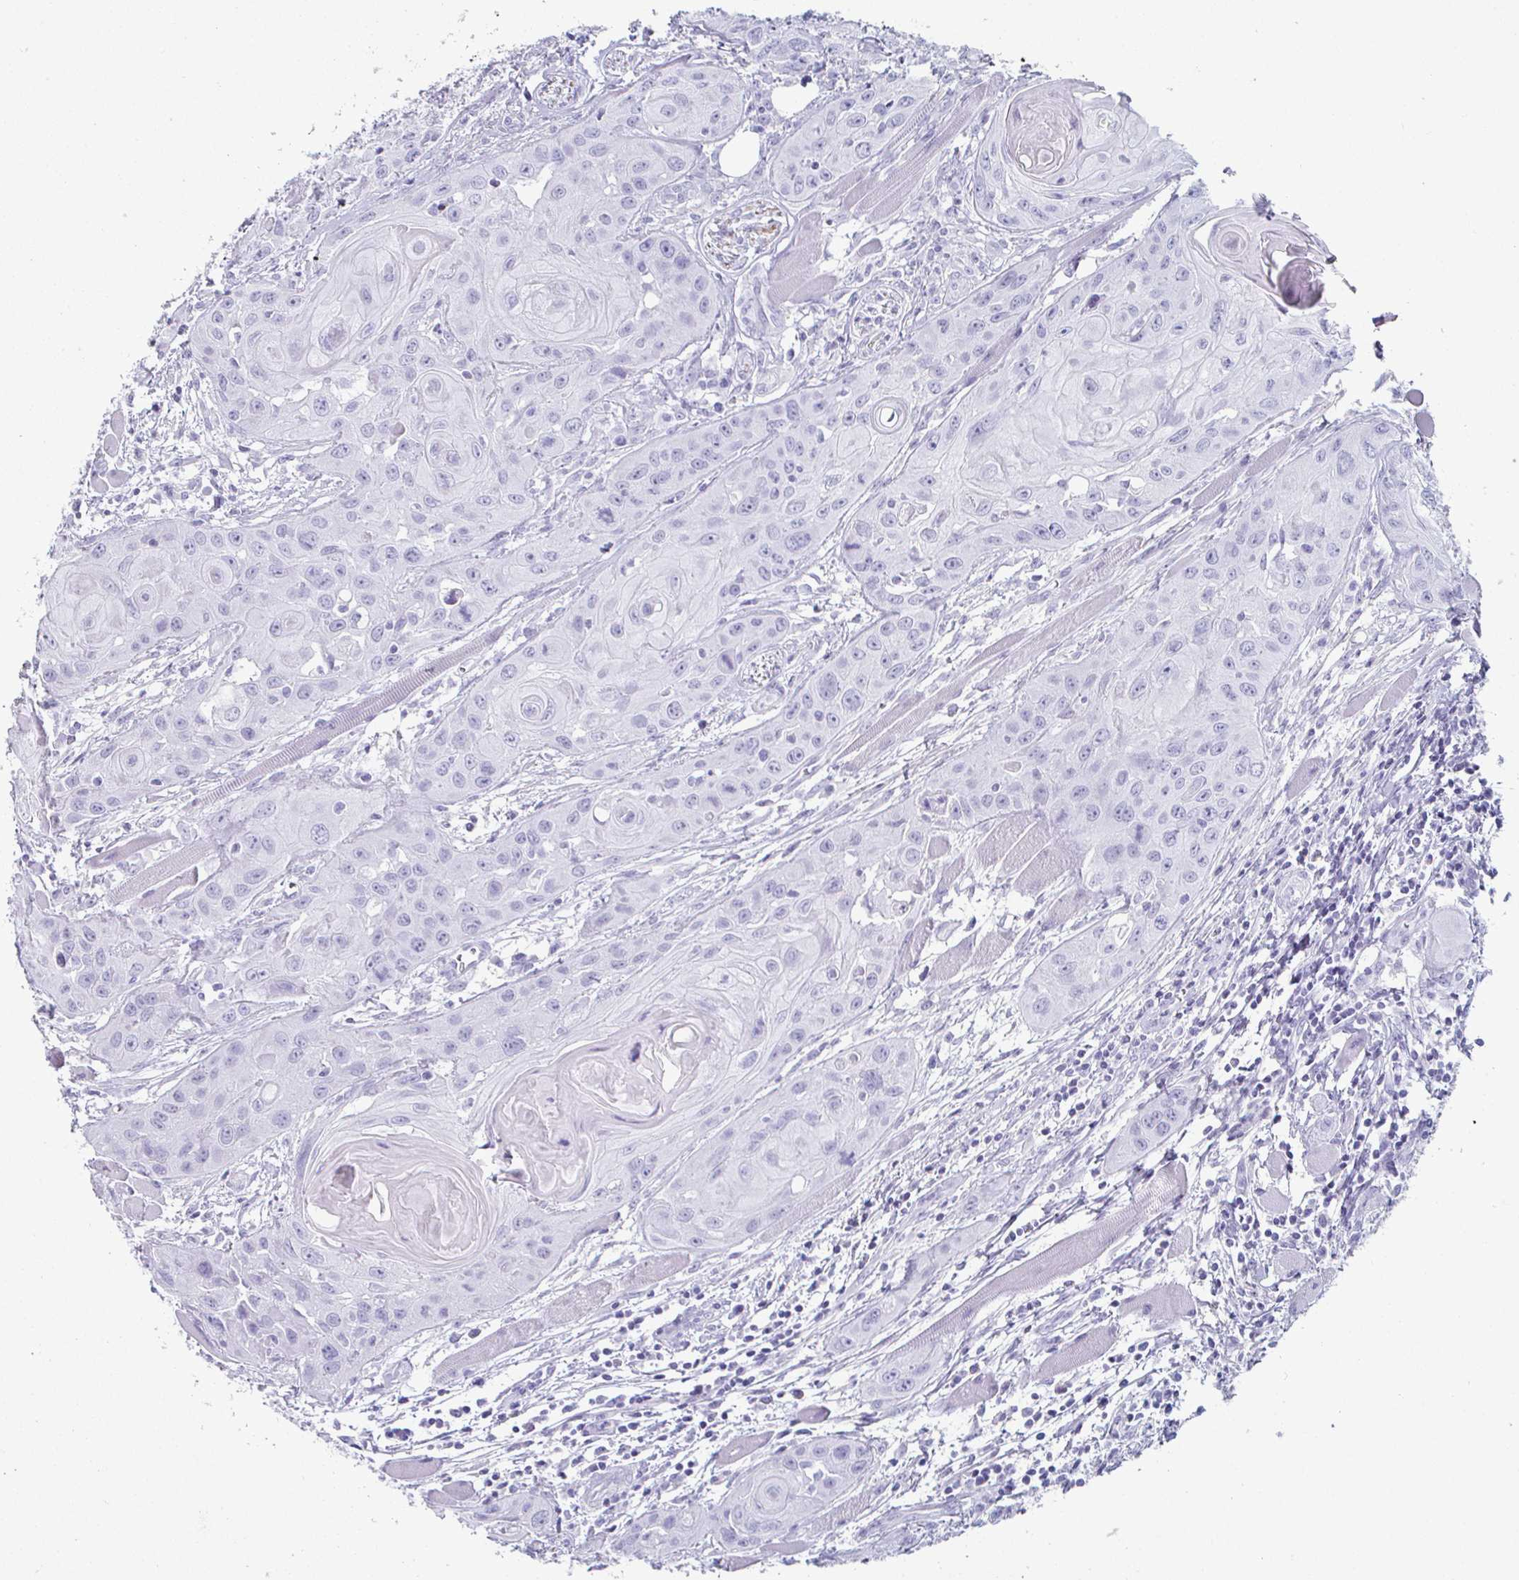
{"staining": {"intensity": "negative", "quantity": "none", "location": "none"}, "tissue": "head and neck cancer", "cell_type": "Tumor cells", "image_type": "cancer", "snomed": [{"axis": "morphology", "description": "Squamous cell carcinoma, NOS"}, {"axis": "topography", "description": "Oral tissue"}, {"axis": "topography", "description": "Head-Neck"}], "caption": "An immunohistochemistry micrograph of head and neck cancer is shown. There is no staining in tumor cells of head and neck cancer.", "gene": "CREG2", "patient": {"sex": "male", "age": 58}}